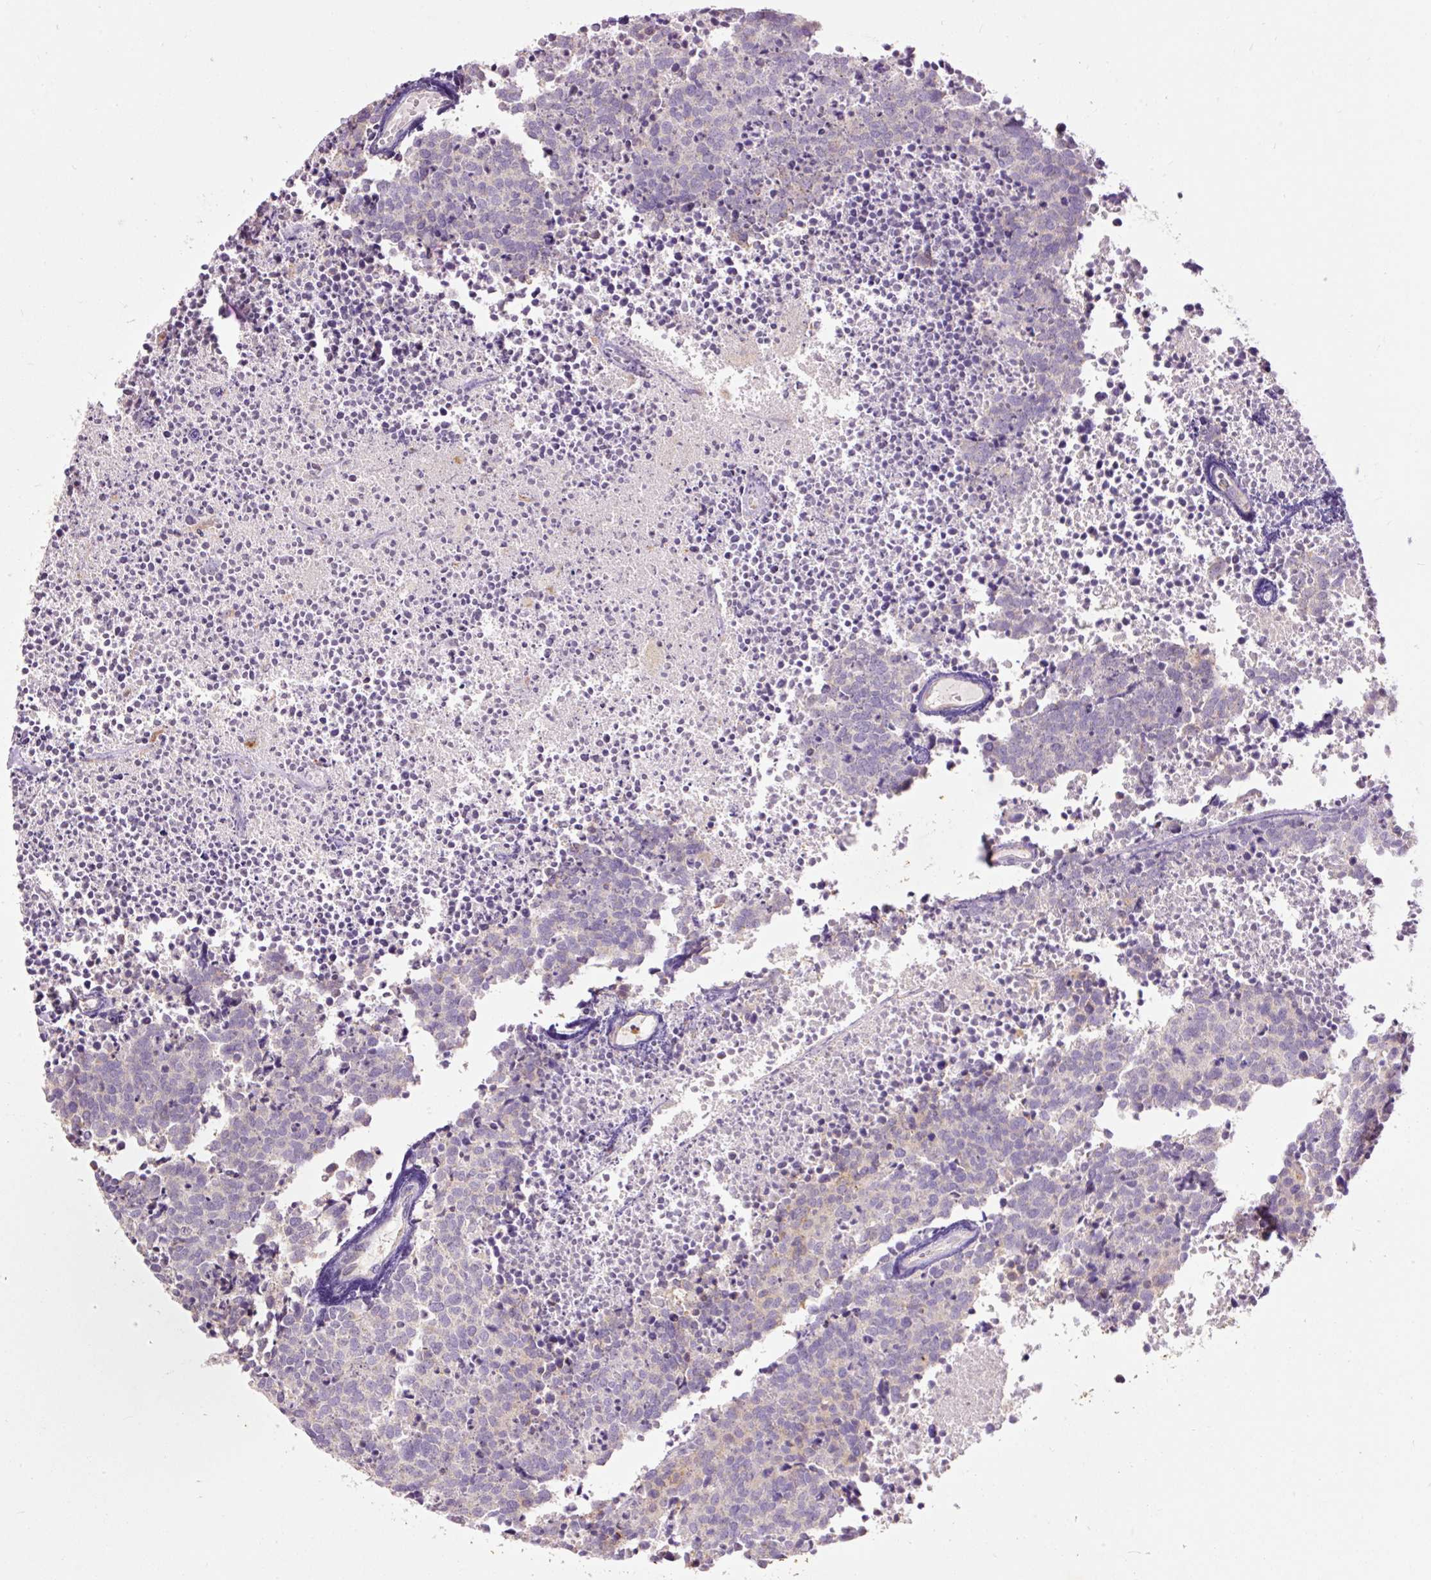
{"staining": {"intensity": "weak", "quantity": "<25%", "location": "cytoplasmic/membranous"}, "tissue": "carcinoid", "cell_type": "Tumor cells", "image_type": "cancer", "snomed": [{"axis": "morphology", "description": "Carcinoid, malignant, NOS"}, {"axis": "topography", "description": "Skin"}], "caption": "Tumor cells show no significant expression in malignant carcinoid.", "gene": "PRDX5", "patient": {"sex": "female", "age": 79}}